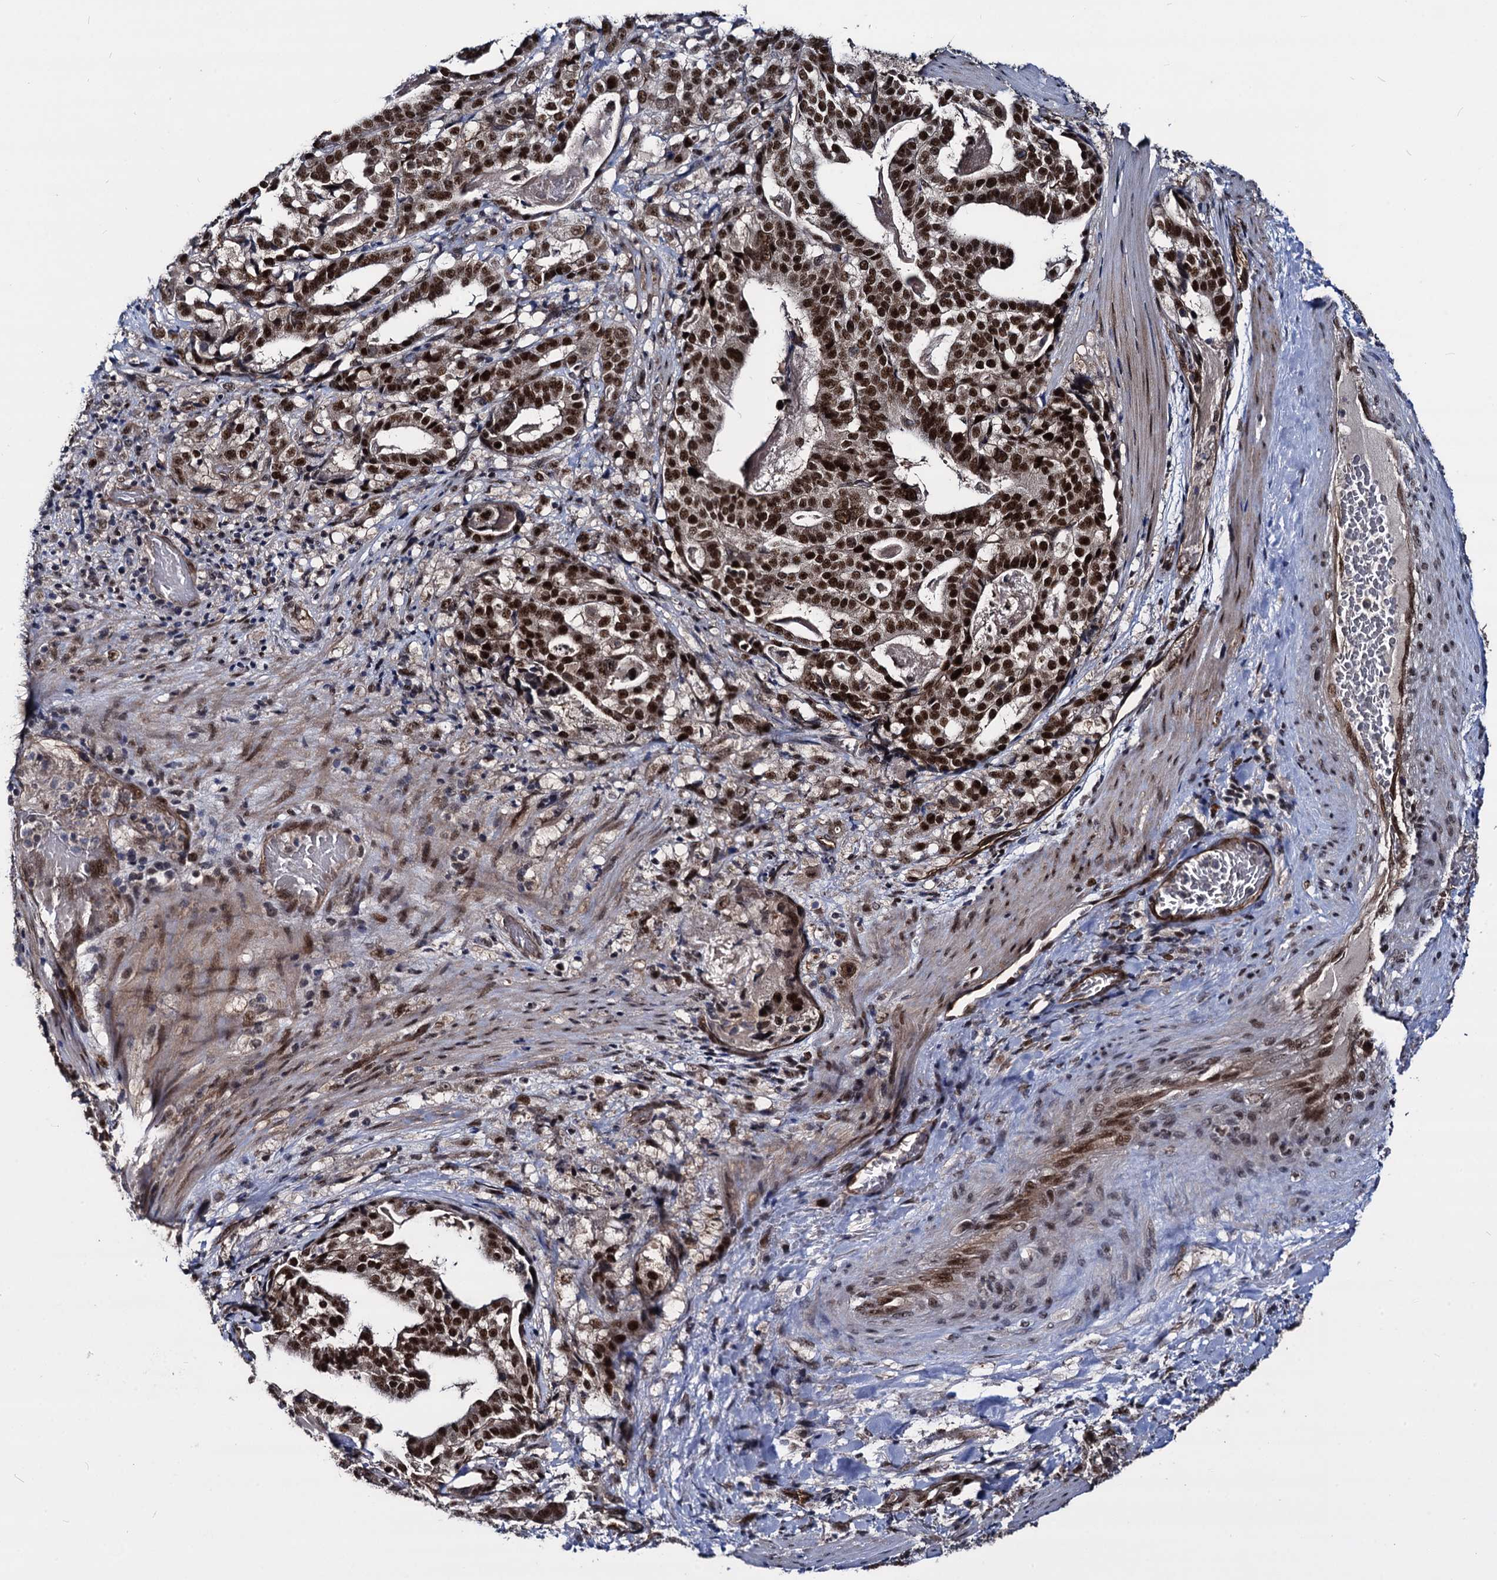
{"staining": {"intensity": "strong", "quantity": ">75%", "location": "nuclear"}, "tissue": "stomach cancer", "cell_type": "Tumor cells", "image_type": "cancer", "snomed": [{"axis": "morphology", "description": "Adenocarcinoma, NOS"}, {"axis": "topography", "description": "Stomach"}], "caption": "This image exhibits stomach cancer (adenocarcinoma) stained with IHC to label a protein in brown. The nuclear of tumor cells show strong positivity for the protein. Nuclei are counter-stained blue.", "gene": "GALNT11", "patient": {"sex": "male", "age": 48}}